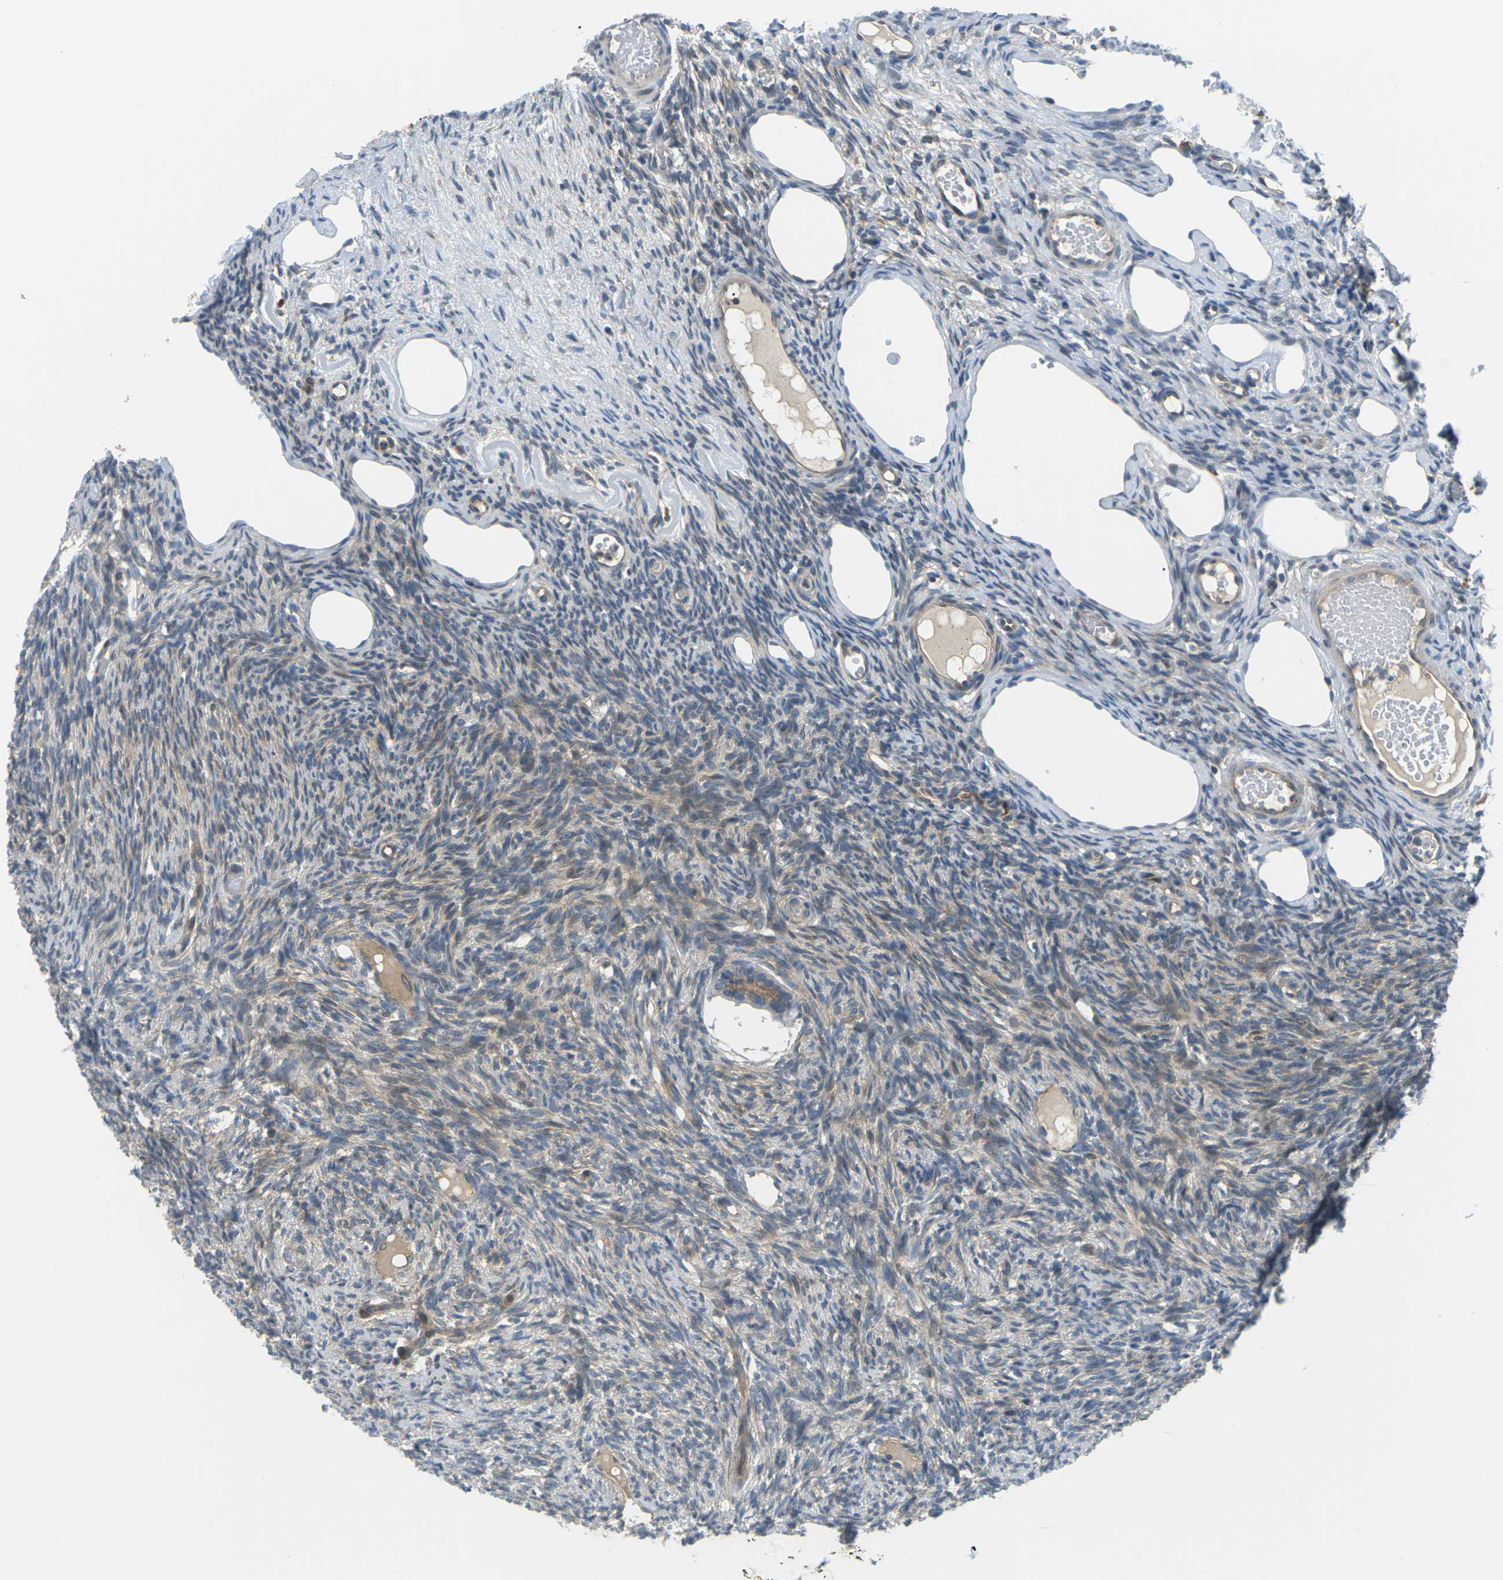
{"staining": {"intensity": "moderate", "quantity": ">75%", "location": "cytoplasmic/membranous"}, "tissue": "ovary", "cell_type": "Follicle cells", "image_type": "normal", "snomed": [{"axis": "morphology", "description": "Normal tissue, NOS"}, {"axis": "topography", "description": "Ovary"}], "caption": "IHC micrograph of normal ovary: human ovary stained using IHC shows medium levels of moderate protein expression localized specifically in the cytoplasmic/membranous of follicle cells, appearing as a cytoplasmic/membranous brown color.", "gene": "SLC13A3", "patient": {"sex": "female", "age": 33}}